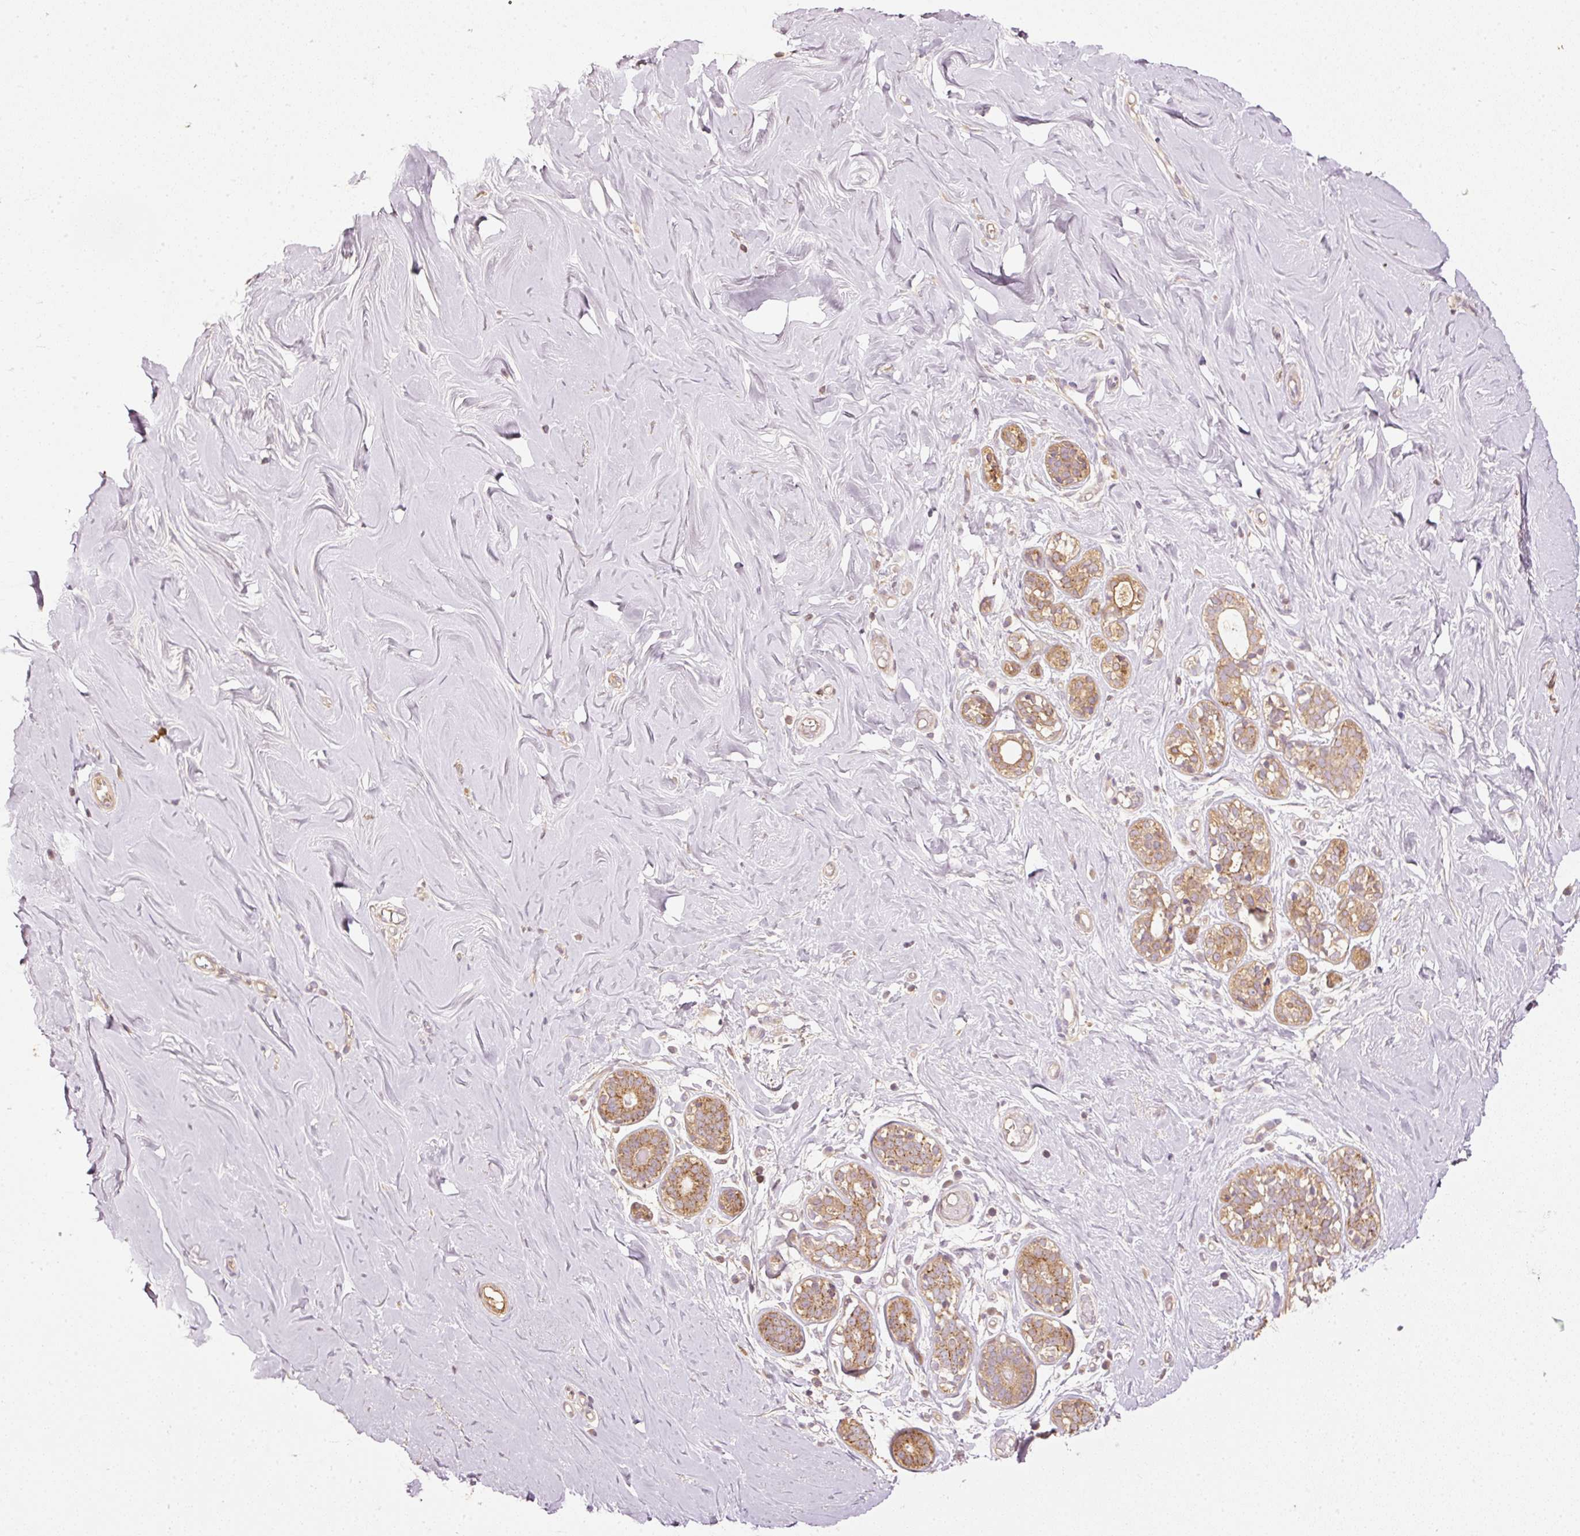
{"staining": {"intensity": "weak", "quantity": ">75%", "location": "cytoplasmic/membranous"}, "tissue": "breast", "cell_type": "Adipocytes", "image_type": "normal", "snomed": [{"axis": "morphology", "description": "Normal tissue, NOS"}, {"axis": "topography", "description": "Breast"}], "caption": "About >75% of adipocytes in unremarkable breast display weak cytoplasmic/membranous protein positivity as visualized by brown immunohistochemical staining.", "gene": "SERPING1", "patient": {"sex": "female", "age": 27}}